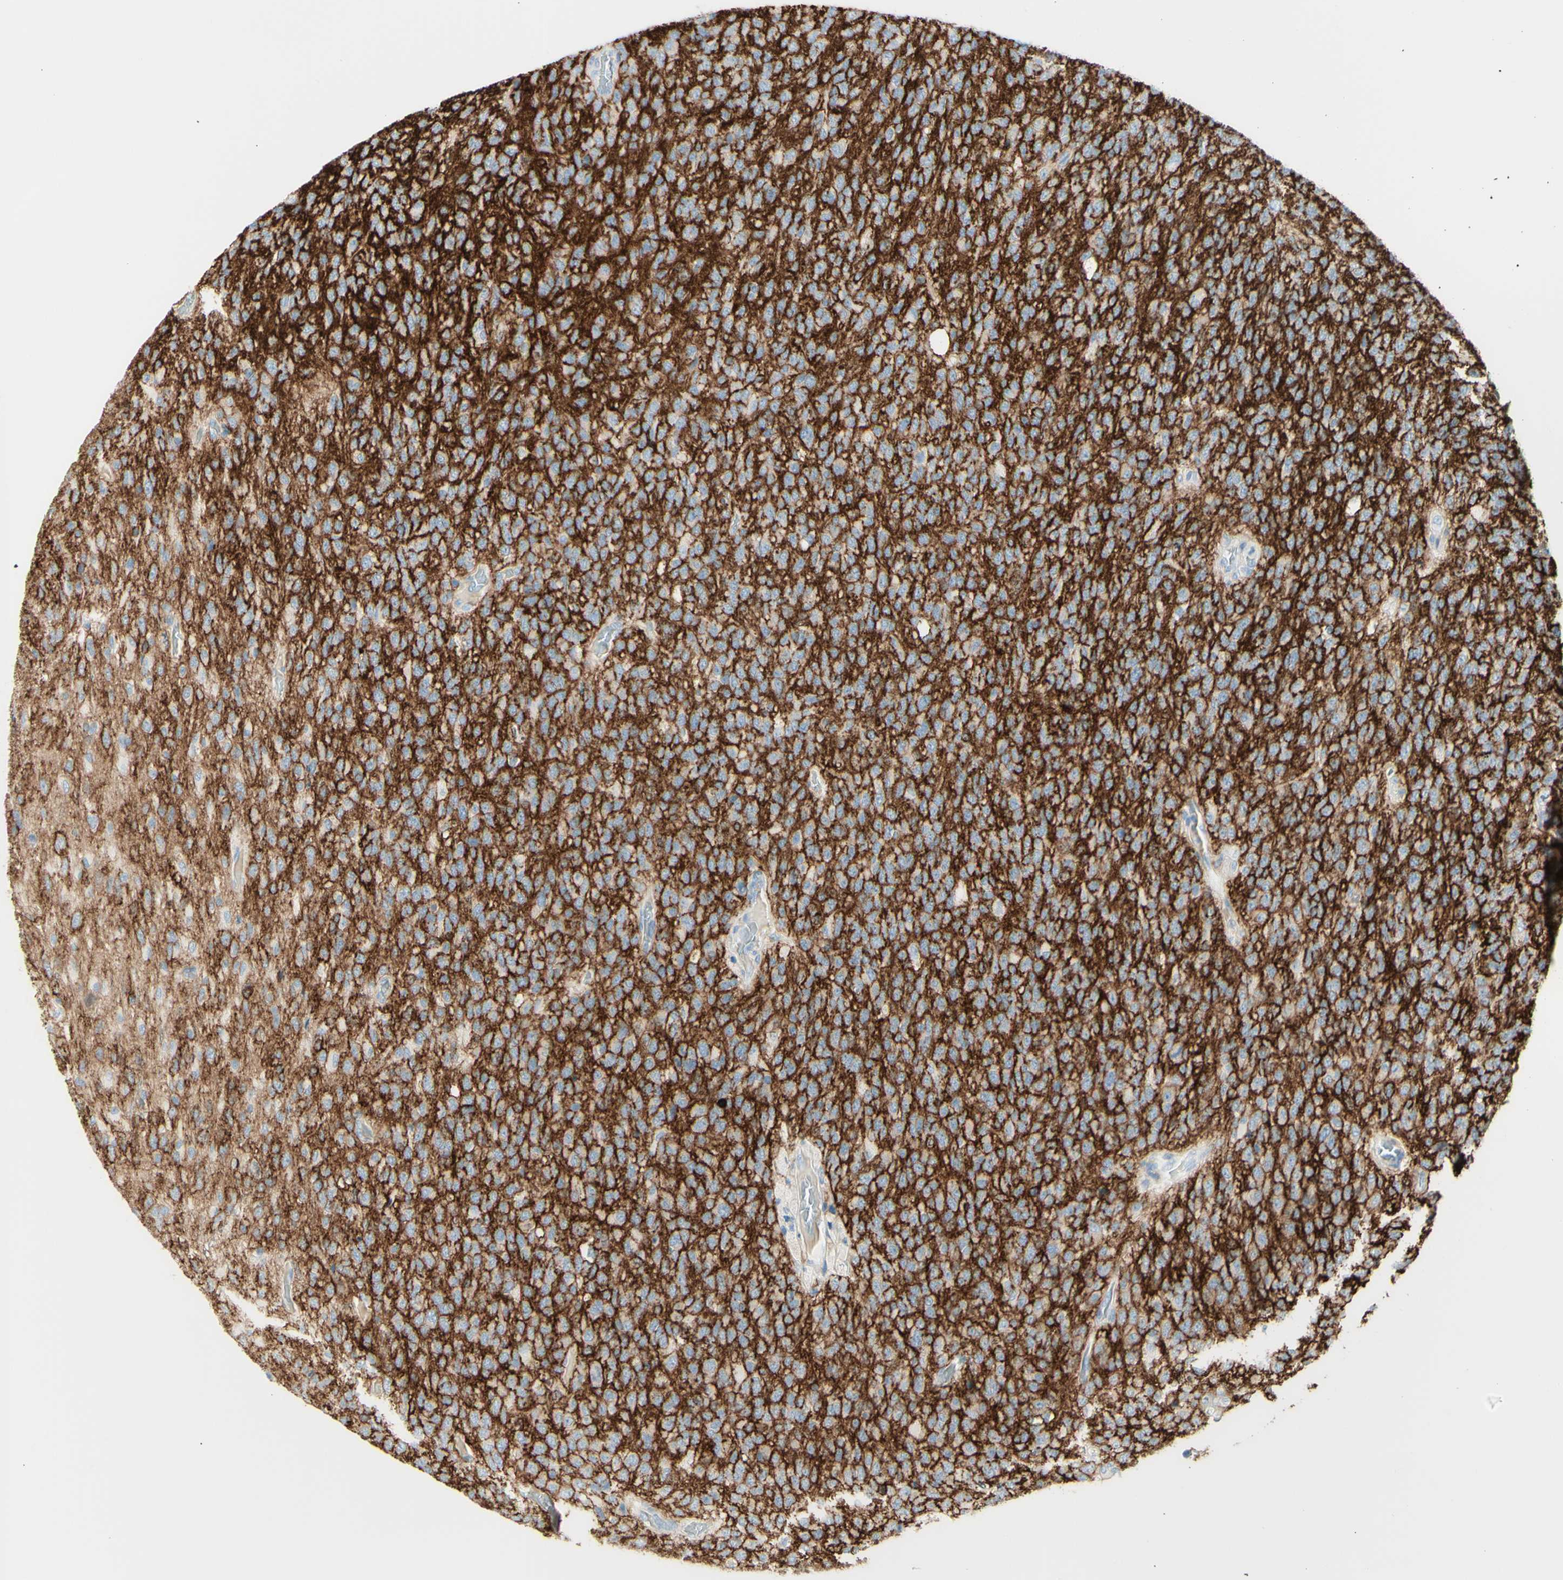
{"staining": {"intensity": "strong", "quantity": ">75%", "location": "cytoplasmic/membranous"}, "tissue": "glioma", "cell_type": "Tumor cells", "image_type": "cancer", "snomed": [{"axis": "morphology", "description": "Glioma, malignant, High grade"}, {"axis": "topography", "description": "pancreas cauda"}], "caption": "Immunohistochemical staining of human high-grade glioma (malignant) displays high levels of strong cytoplasmic/membranous protein staining in approximately >75% of tumor cells.", "gene": "ALCAM", "patient": {"sex": "male", "age": 60}}